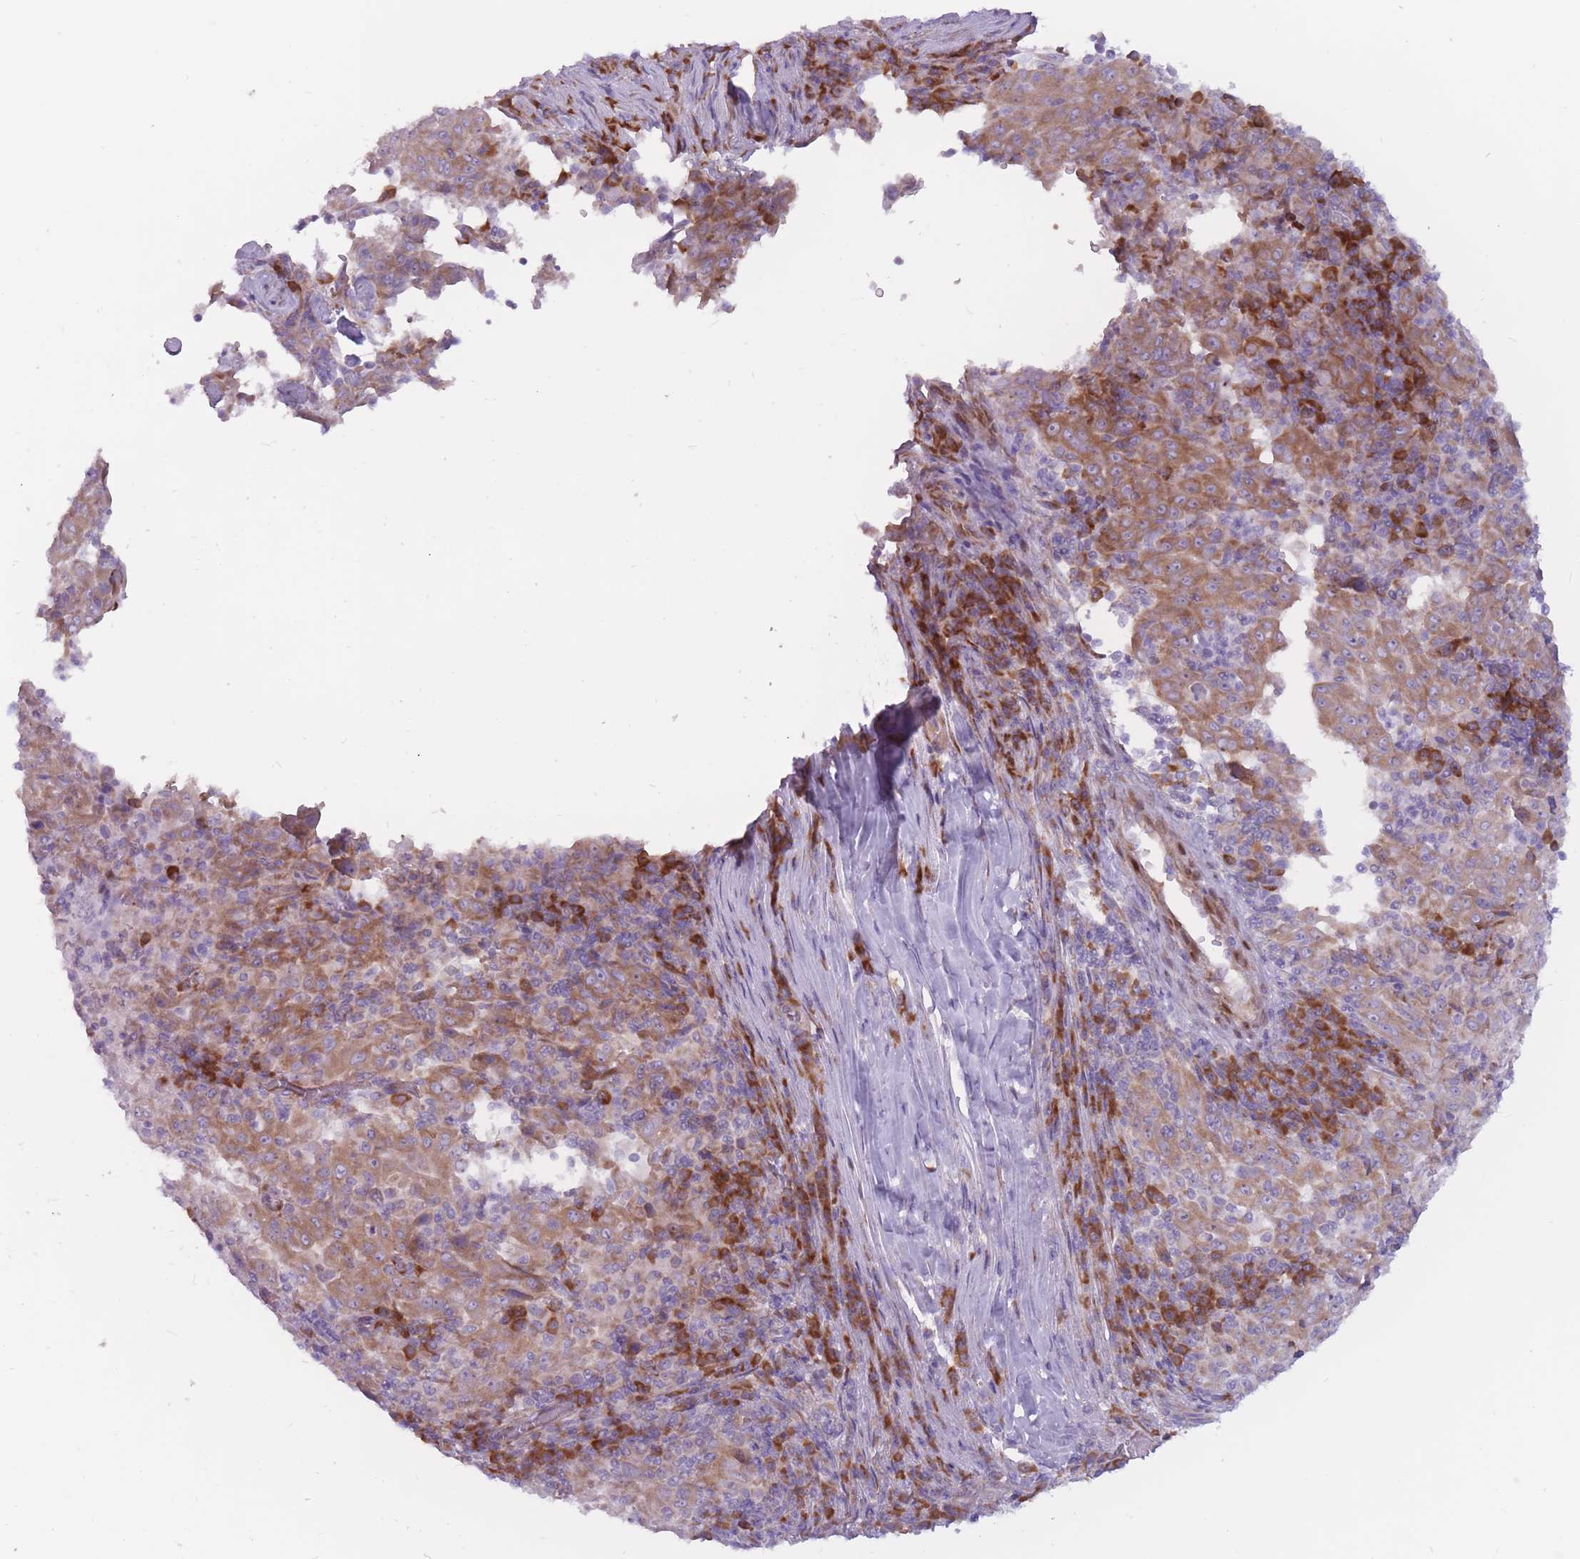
{"staining": {"intensity": "moderate", "quantity": ">75%", "location": "cytoplasmic/membranous"}, "tissue": "pancreatic cancer", "cell_type": "Tumor cells", "image_type": "cancer", "snomed": [{"axis": "morphology", "description": "Adenocarcinoma, NOS"}, {"axis": "topography", "description": "Pancreas"}], "caption": "Protein expression analysis of adenocarcinoma (pancreatic) demonstrates moderate cytoplasmic/membranous positivity in approximately >75% of tumor cells. (DAB (3,3'-diaminobenzidine) IHC, brown staining for protein, blue staining for nuclei).", "gene": "RPL18", "patient": {"sex": "male", "age": 63}}